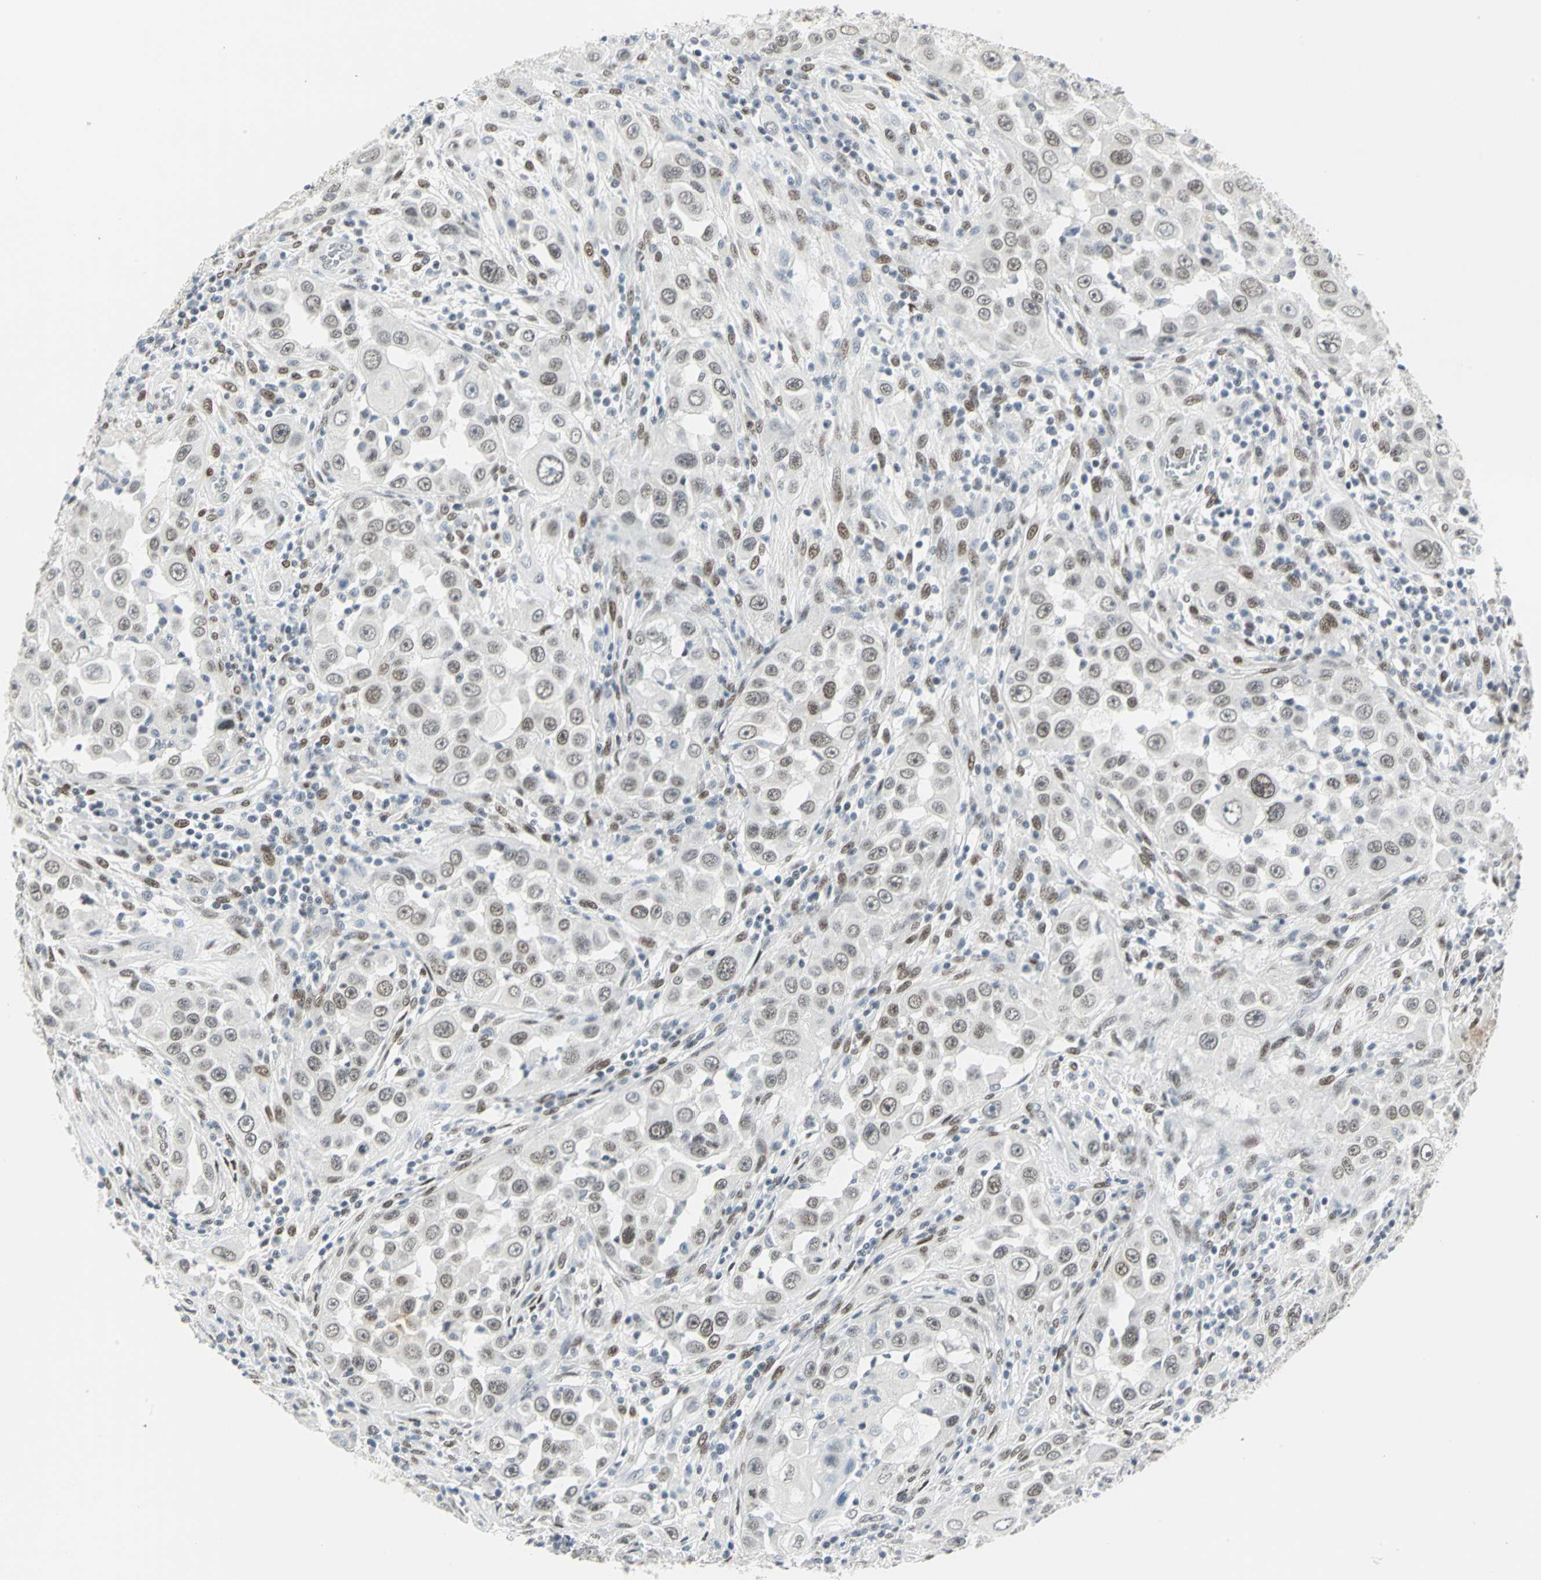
{"staining": {"intensity": "weak", "quantity": ">75%", "location": "nuclear"}, "tissue": "head and neck cancer", "cell_type": "Tumor cells", "image_type": "cancer", "snomed": [{"axis": "morphology", "description": "Carcinoma, NOS"}, {"axis": "topography", "description": "Head-Neck"}], "caption": "The immunohistochemical stain labels weak nuclear expression in tumor cells of head and neck cancer tissue.", "gene": "MEIS2", "patient": {"sex": "male", "age": 87}}